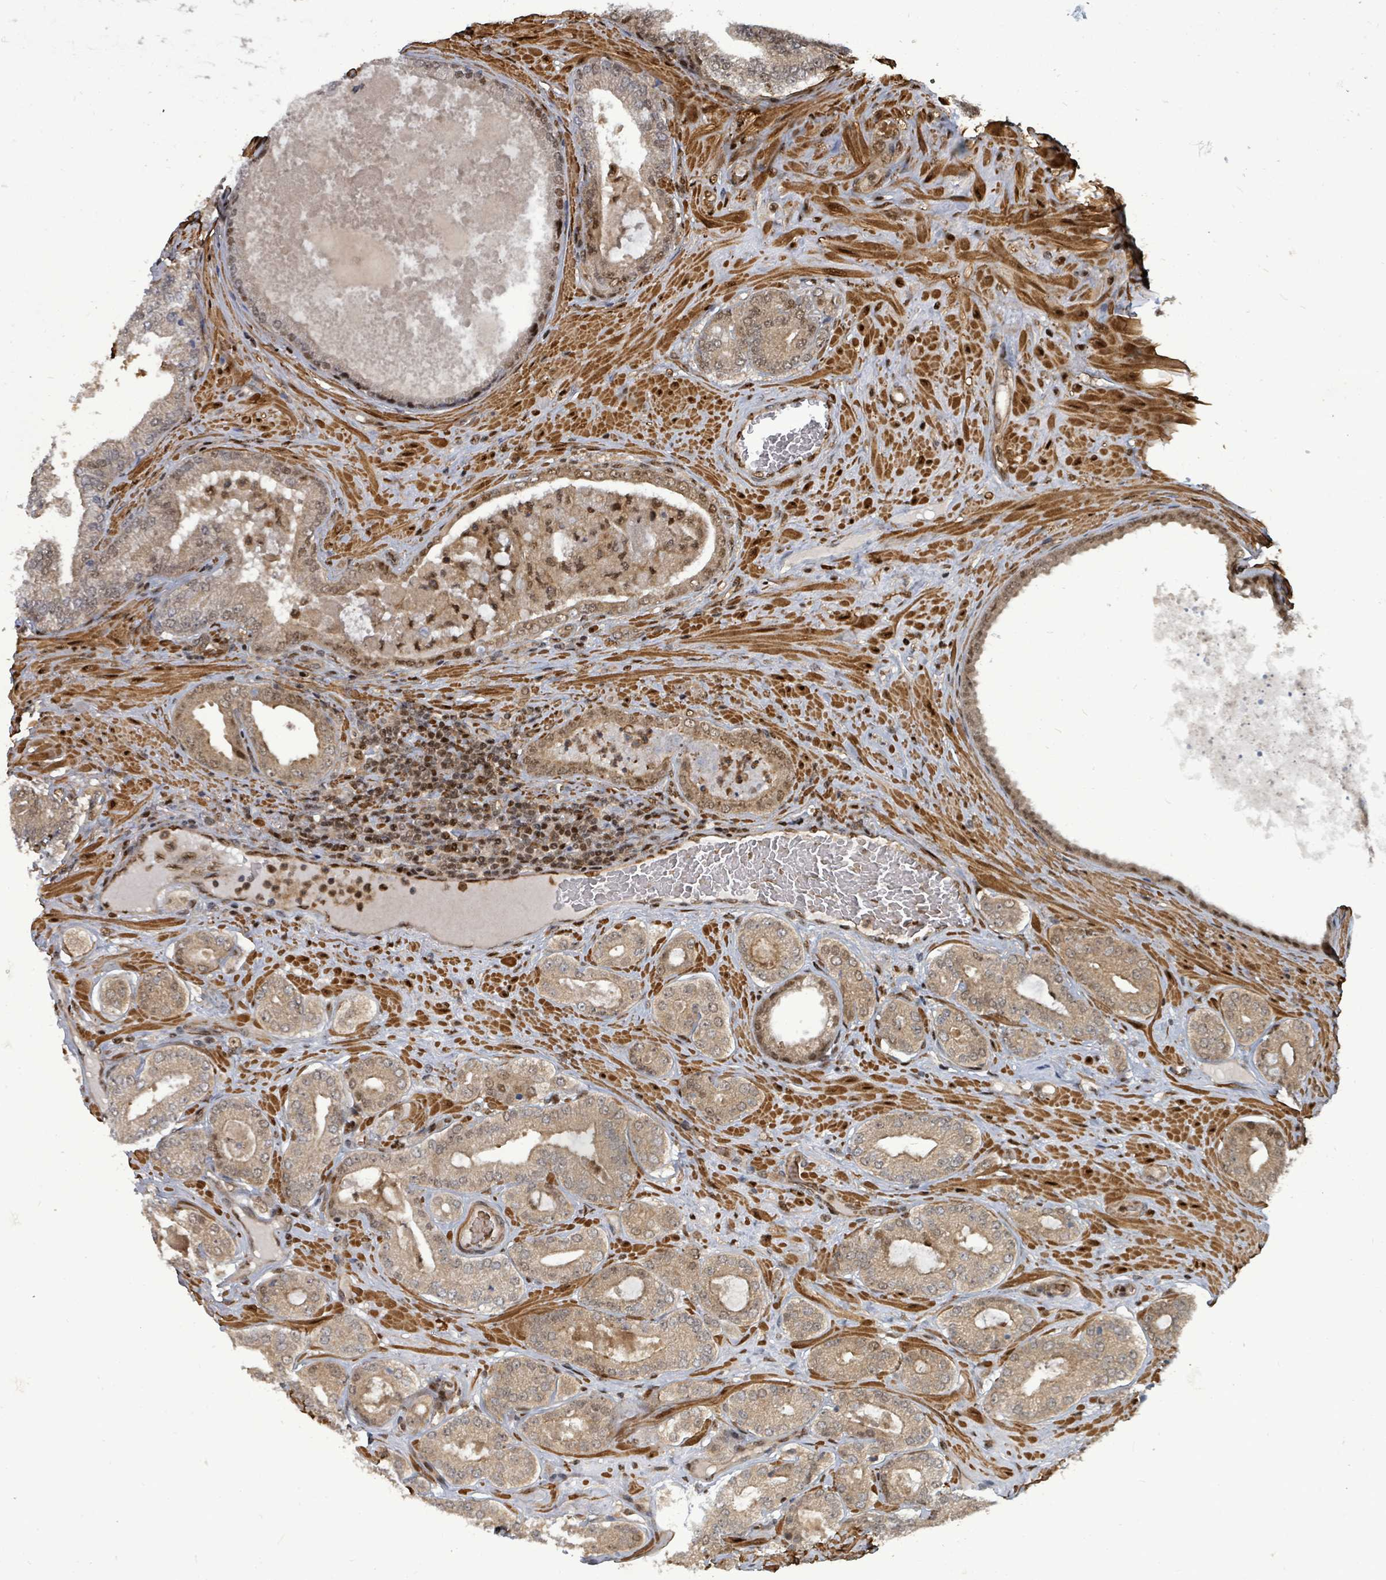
{"staining": {"intensity": "moderate", "quantity": "25%-75%", "location": "cytoplasmic/membranous,nuclear"}, "tissue": "prostate cancer", "cell_type": "Tumor cells", "image_type": "cancer", "snomed": [{"axis": "morphology", "description": "Adenocarcinoma, Low grade"}, {"axis": "topography", "description": "Prostate"}], "caption": "Protein analysis of prostate cancer tissue reveals moderate cytoplasmic/membranous and nuclear positivity in approximately 25%-75% of tumor cells.", "gene": "TRDMT1", "patient": {"sex": "male", "age": 63}}